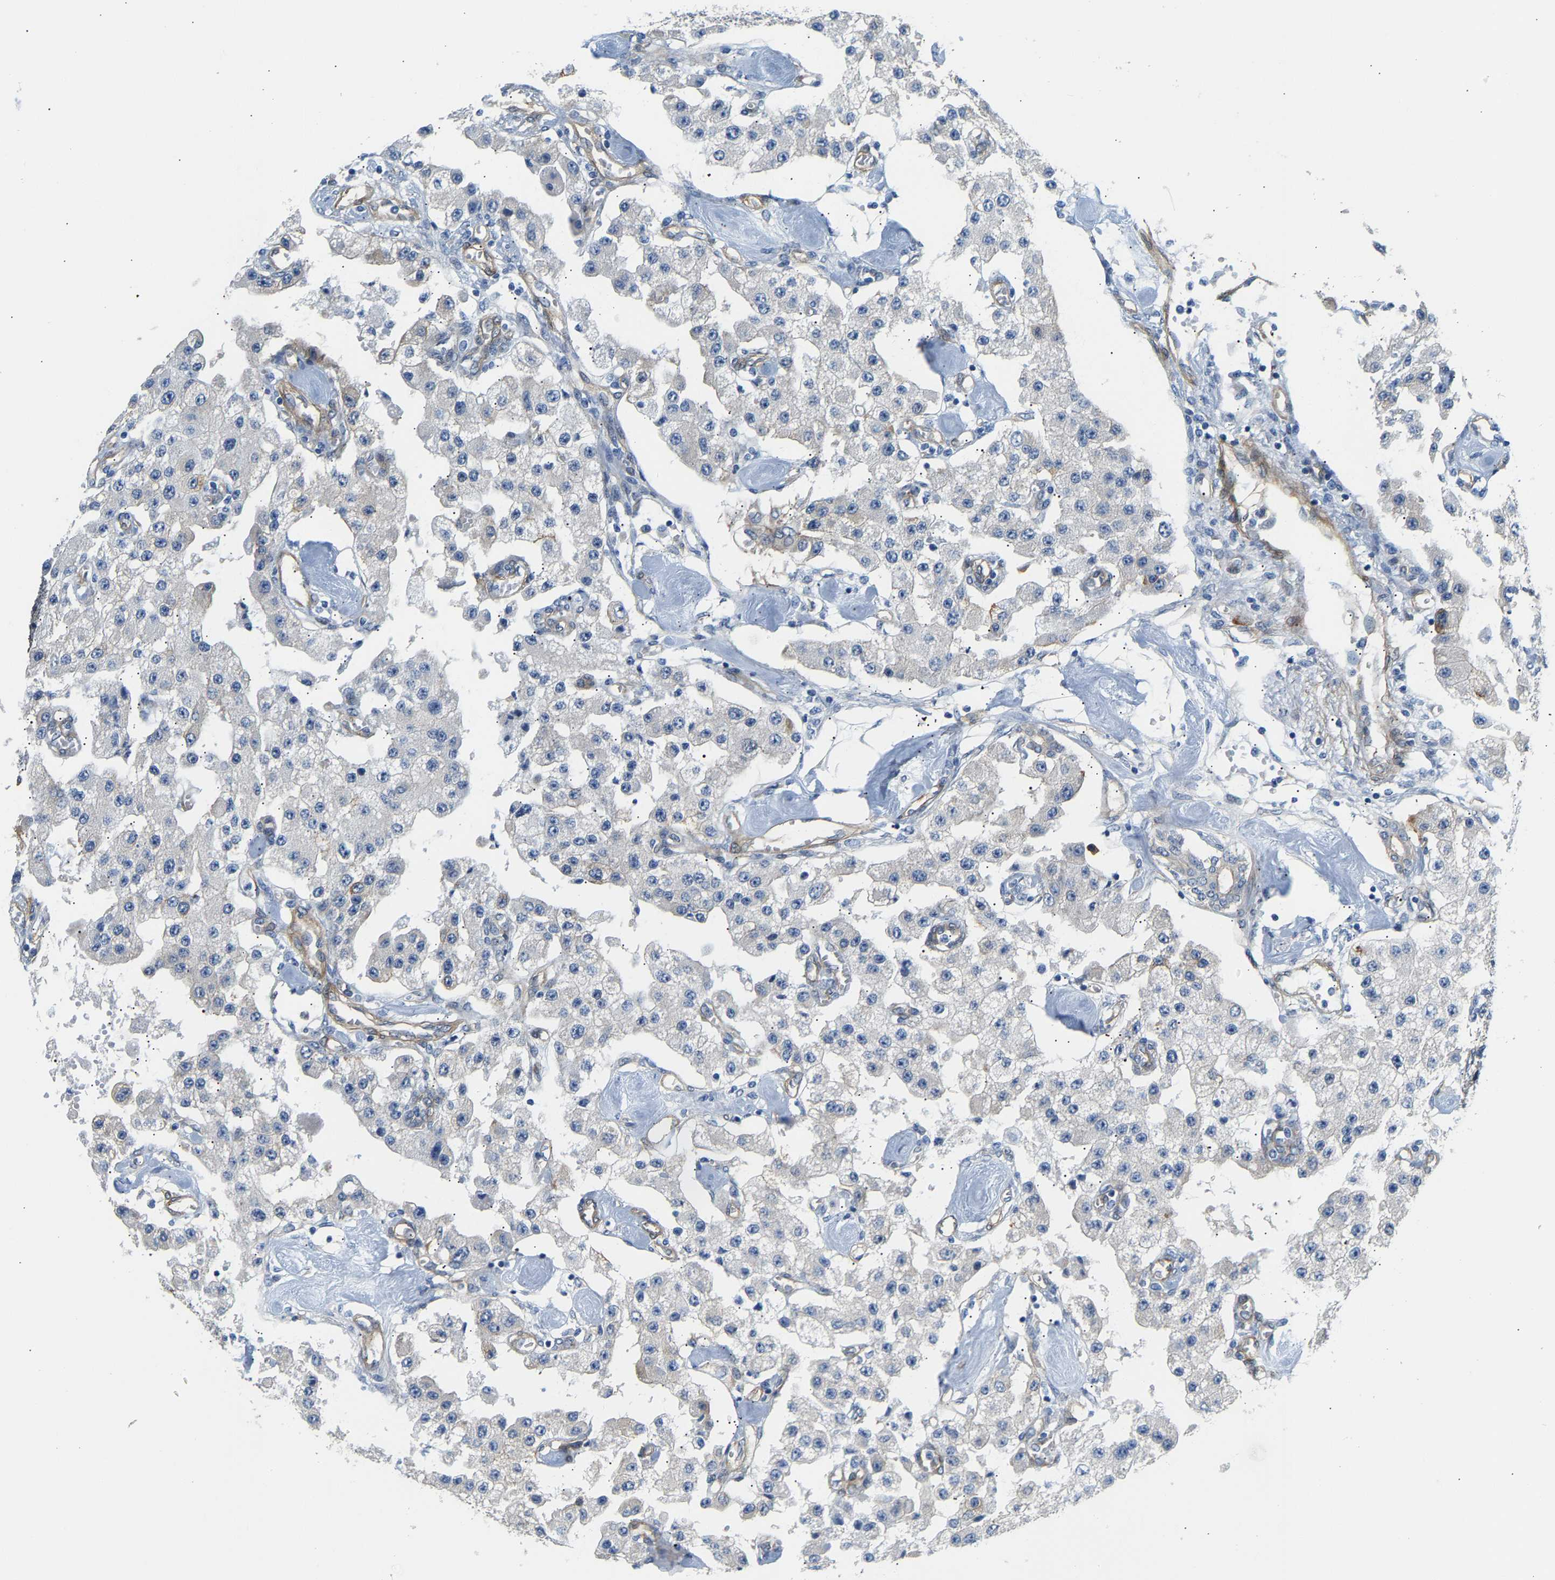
{"staining": {"intensity": "negative", "quantity": "none", "location": "none"}, "tissue": "carcinoid", "cell_type": "Tumor cells", "image_type": "cancer", "snomed": [{"axis": "morphology", "description": "Carcinoid, malignant, NOS"}, {"axis": "topography", "description": "Pancreas"}], "caption": "IHC of human malignant carcinoid exhibits no positivity in tumor cells.", "gene": "PAWR", "patient": {"sex": "male", "age": 41}}